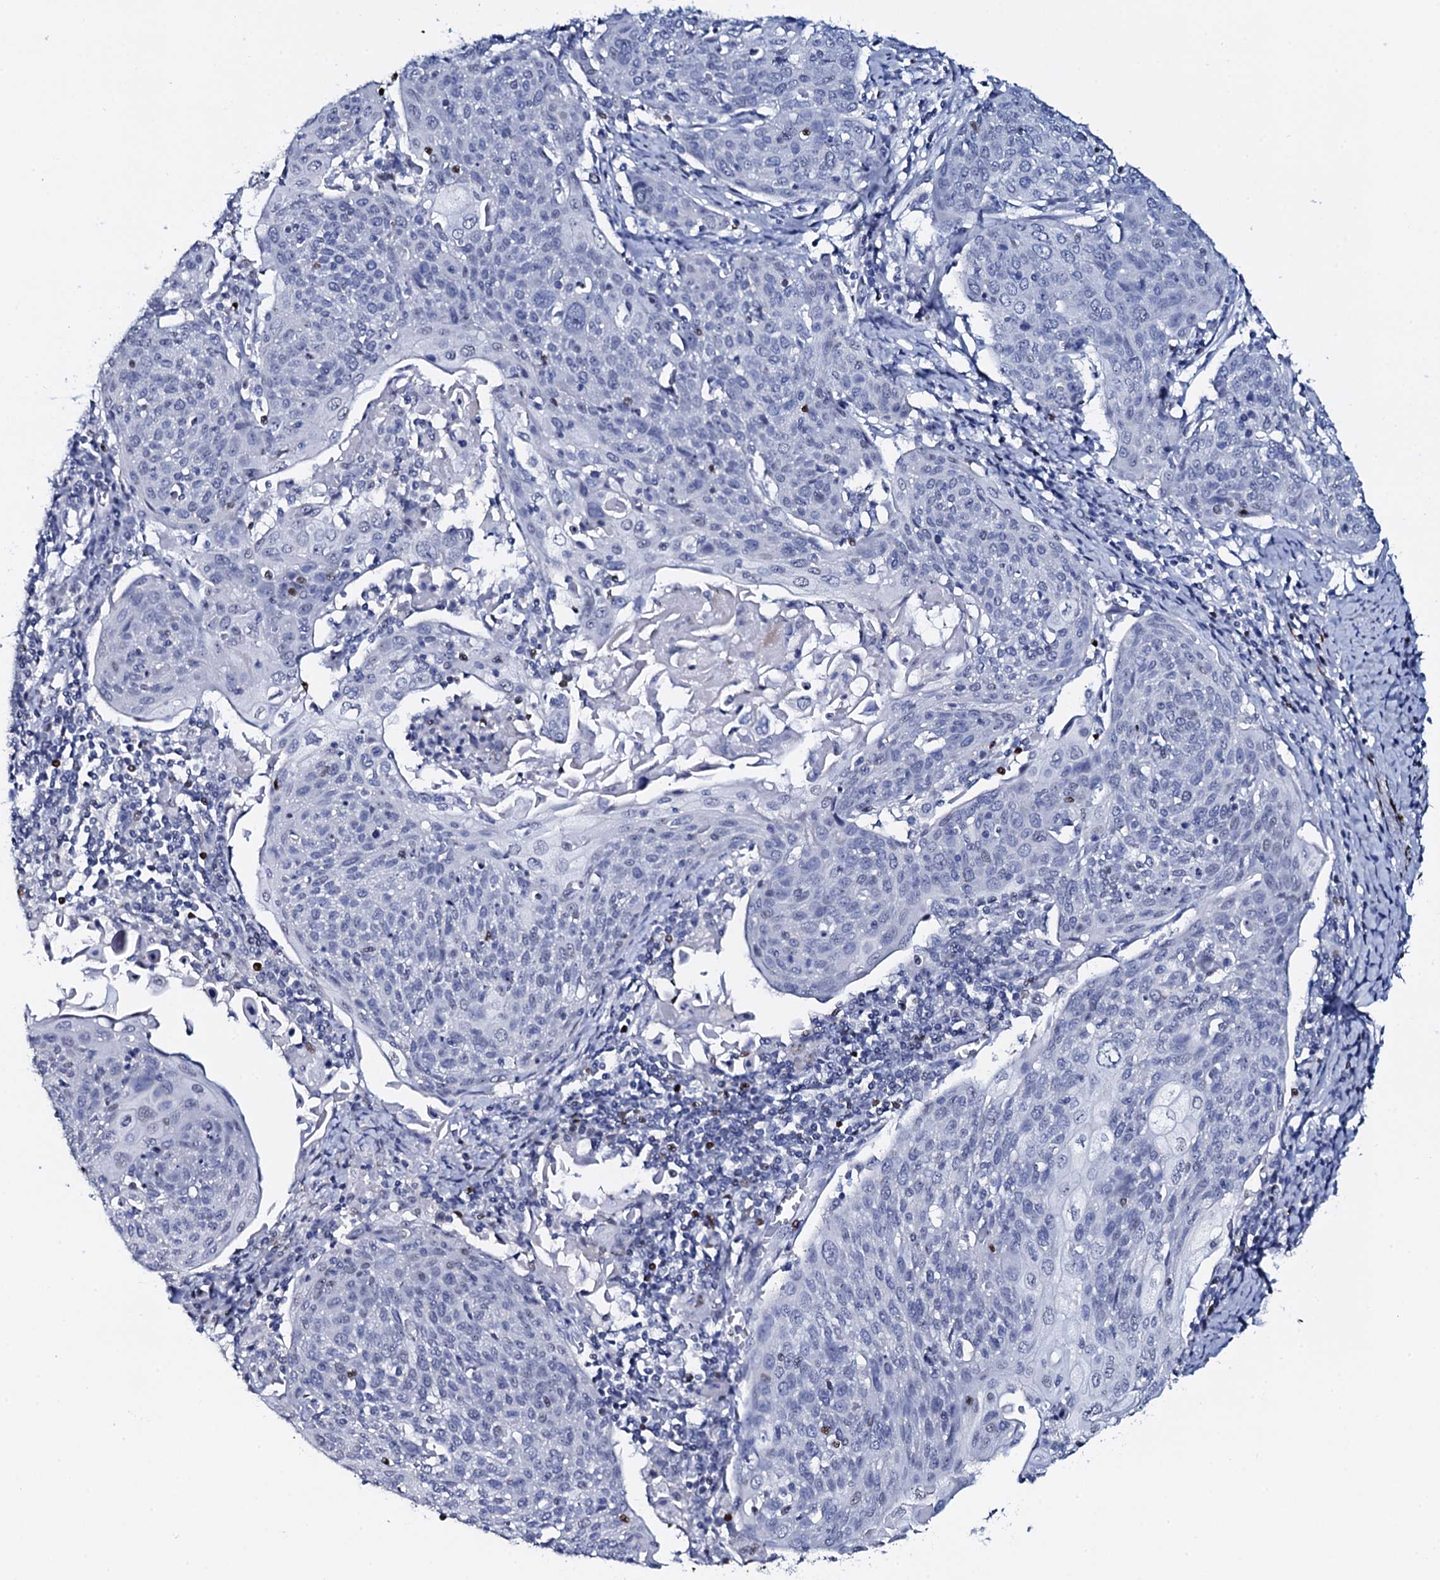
{"staining": {"intensity": "negative", "quantity": "none", "location": "none"}, "tissue": "cervical cancer", "cell_type": "Tumor cells", "image_type": "cancer", "snomed": [{"axis": "morphology", "description": "Squamous cell carcinoma, NOS"}, {"axis": "topography", "description": "Cervix"}], "caption": "Tumor cells show no significant positivity in cervical cancer (squamous cell carcinoma).", "gene": "NPM2", "patient": {"sex": "female", "age": 67}}